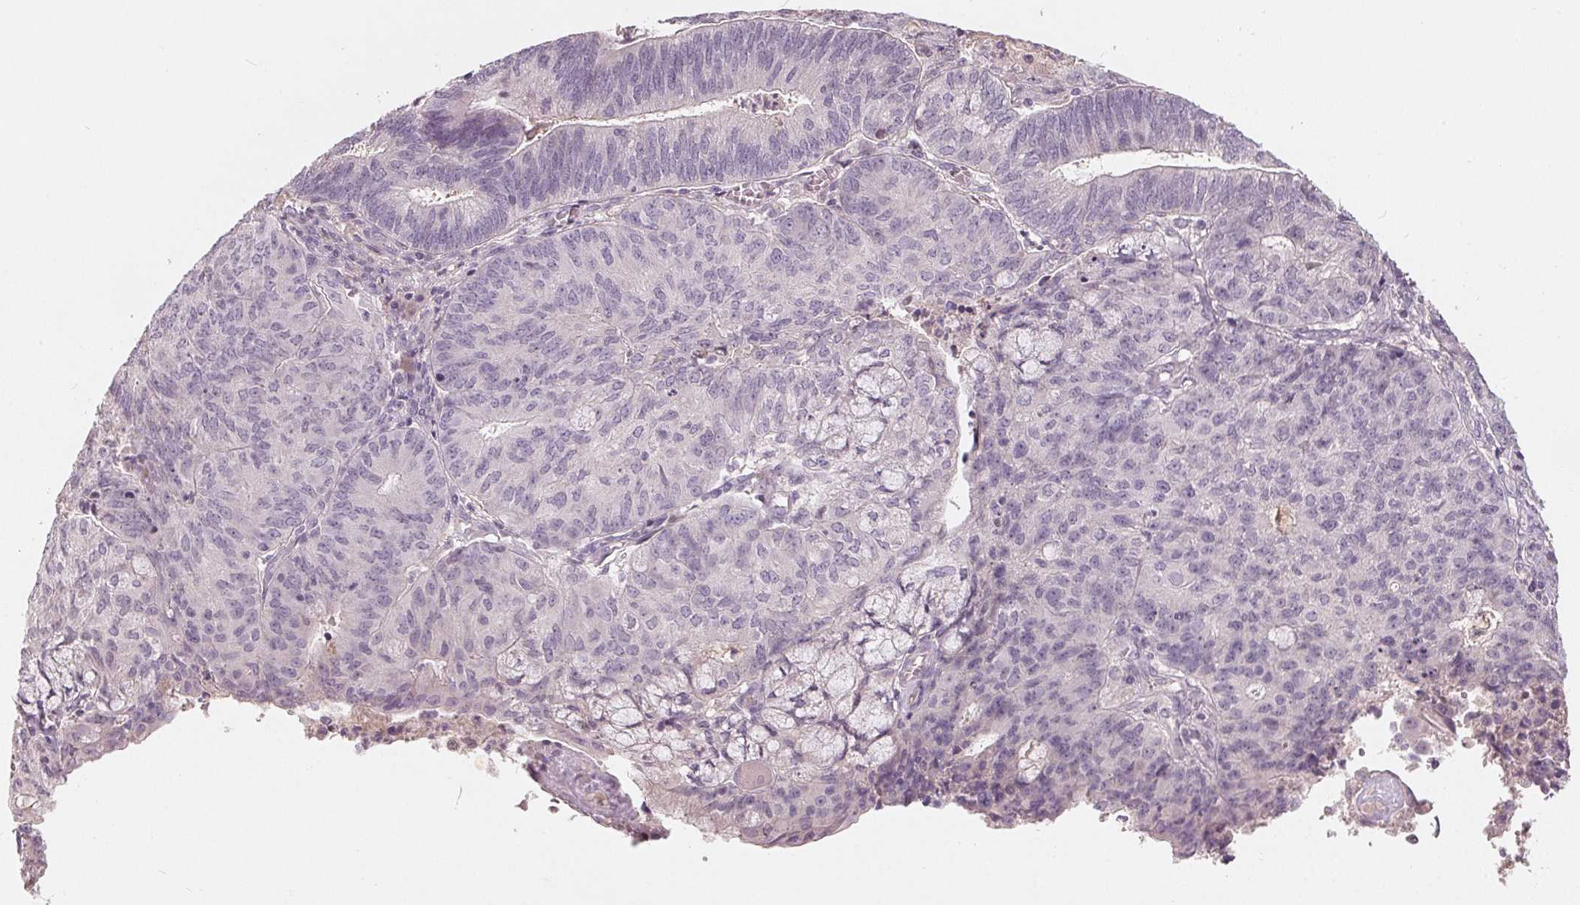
{"staining": {"intensity": "negative", "quantity": "none", "location": "none"}, "tissue": "endometrial cancer", "cell_type": "Tumor cells", "image_type": "cancer", "snomed": [{"axis": "morphology", "description": "Adenocarcinoma, NOS"}, {"axis": "topography", "description": "Endometrium"}], "caption": "Histopathology image shows no protein staining in tumor cells of endometrial cancer (adenocarcinoma) tissue.", "gene": "TRIM60", "patient": {"sex": "female", "age": 82}}